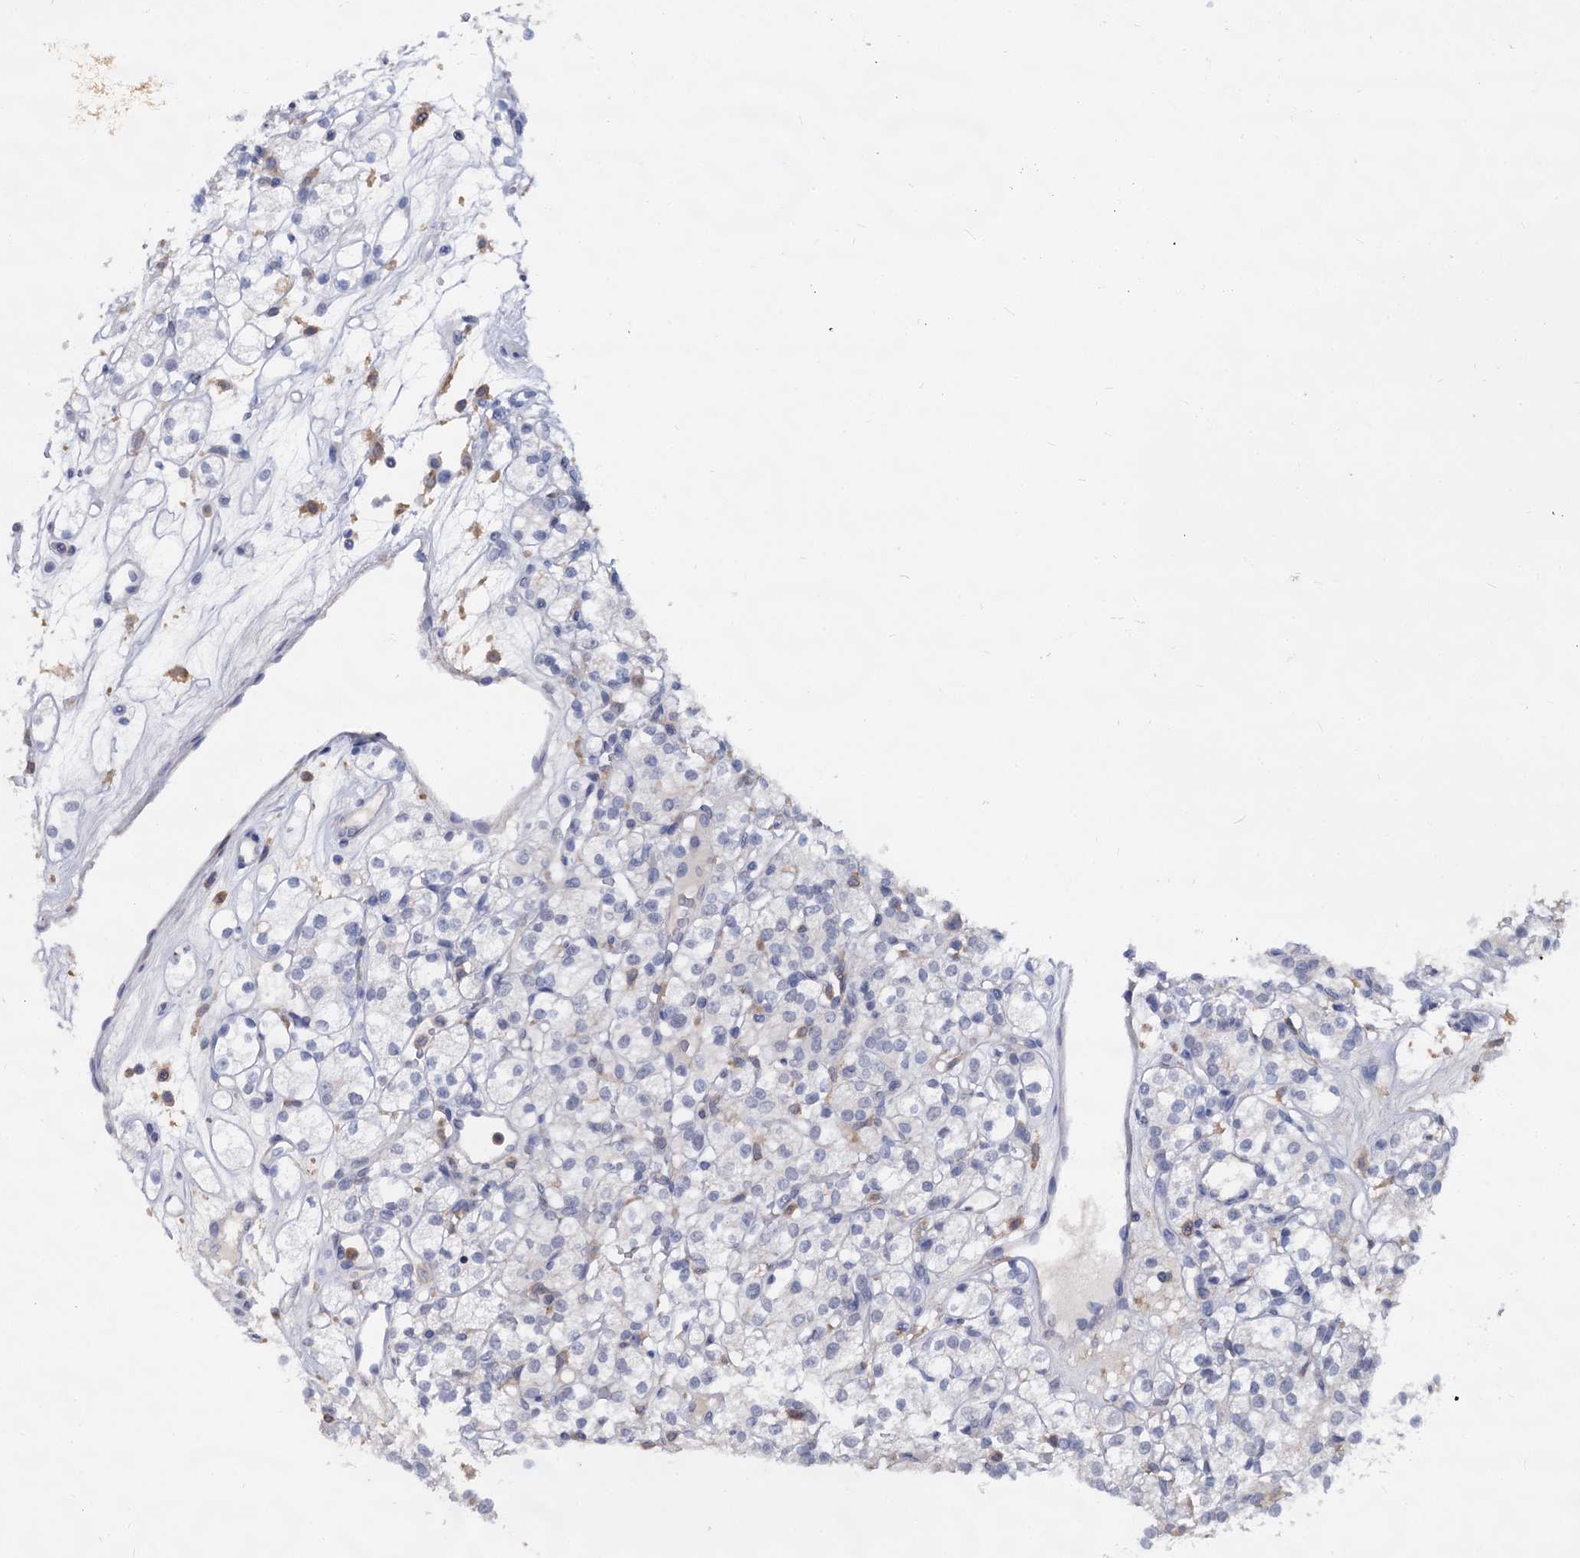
{"staining": {"intensity": "negative", "quantity": "none", "location": "none"}, "tissue": "renal cancer", "cell_type": "Tumor cells", "image_type": "cancer", "snomed": [{"axis": "morphology", "description": "Adenocarcinoma, NOS"}, {"axis": "topography", "description": "Kidney"}], "caption": "High power microscopy micrograph of an immunohistochemistry photomicrograph of renal cancer, revealing no significant expression in tumor cells.", "gene": "RHOG", "patient": {"sex": "male", "age": 77}}